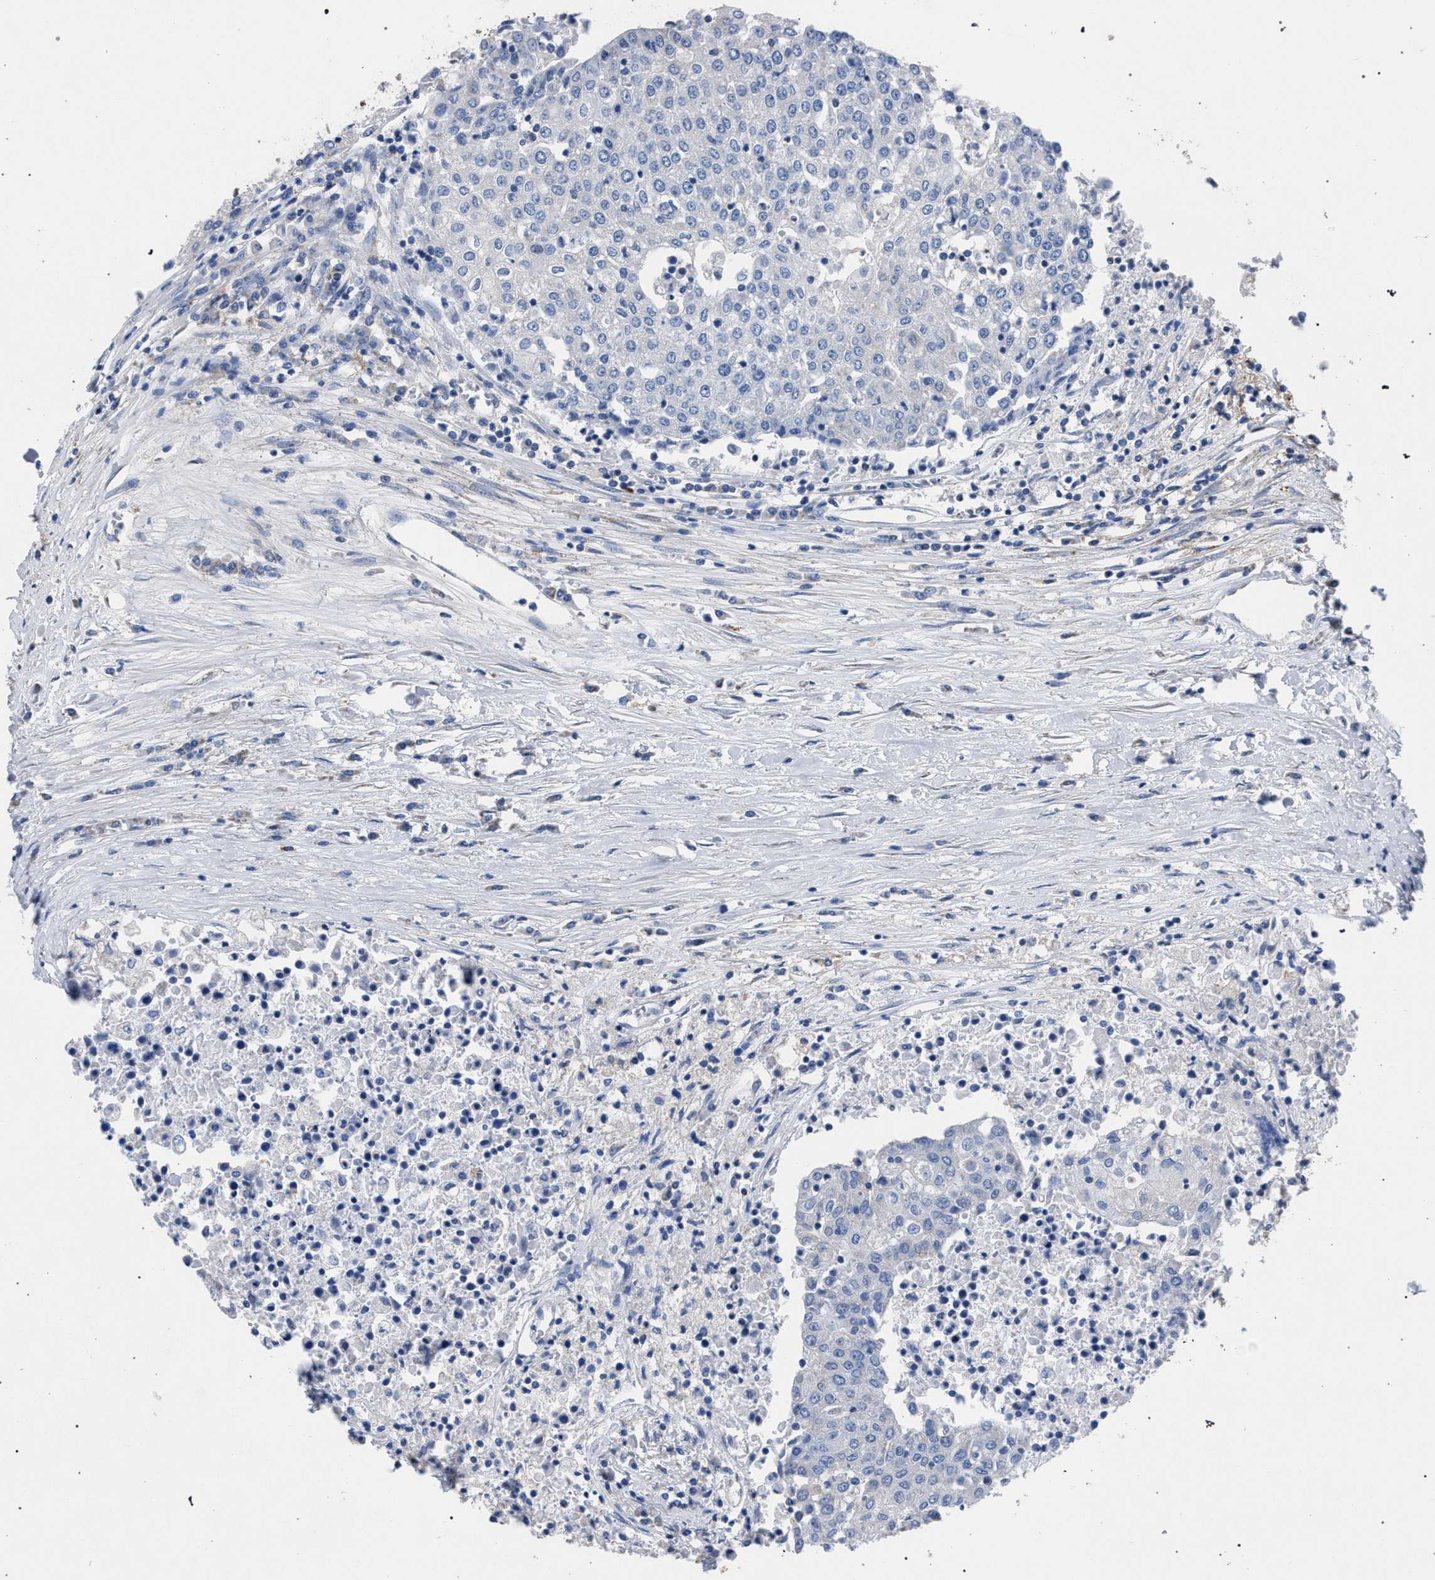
{"staining": {"intensity": "negative", "quantity": "none", "location": "none"}, "tissue": "urothelial cancer", "cell_type": "Tumor cells", "image_type": "cancer", "snomed": [{"axis": "morphology", "description": "Urothelial carcinoma, High grade"}, {"axis": "topography", "description": "Urinary bladder"}], "caption": "The histopathology image displays no significant positivity in tumor cells of urothelial cancer.", "gene": "CRYZ", "patient": {"sex": "female", "age": 85}}